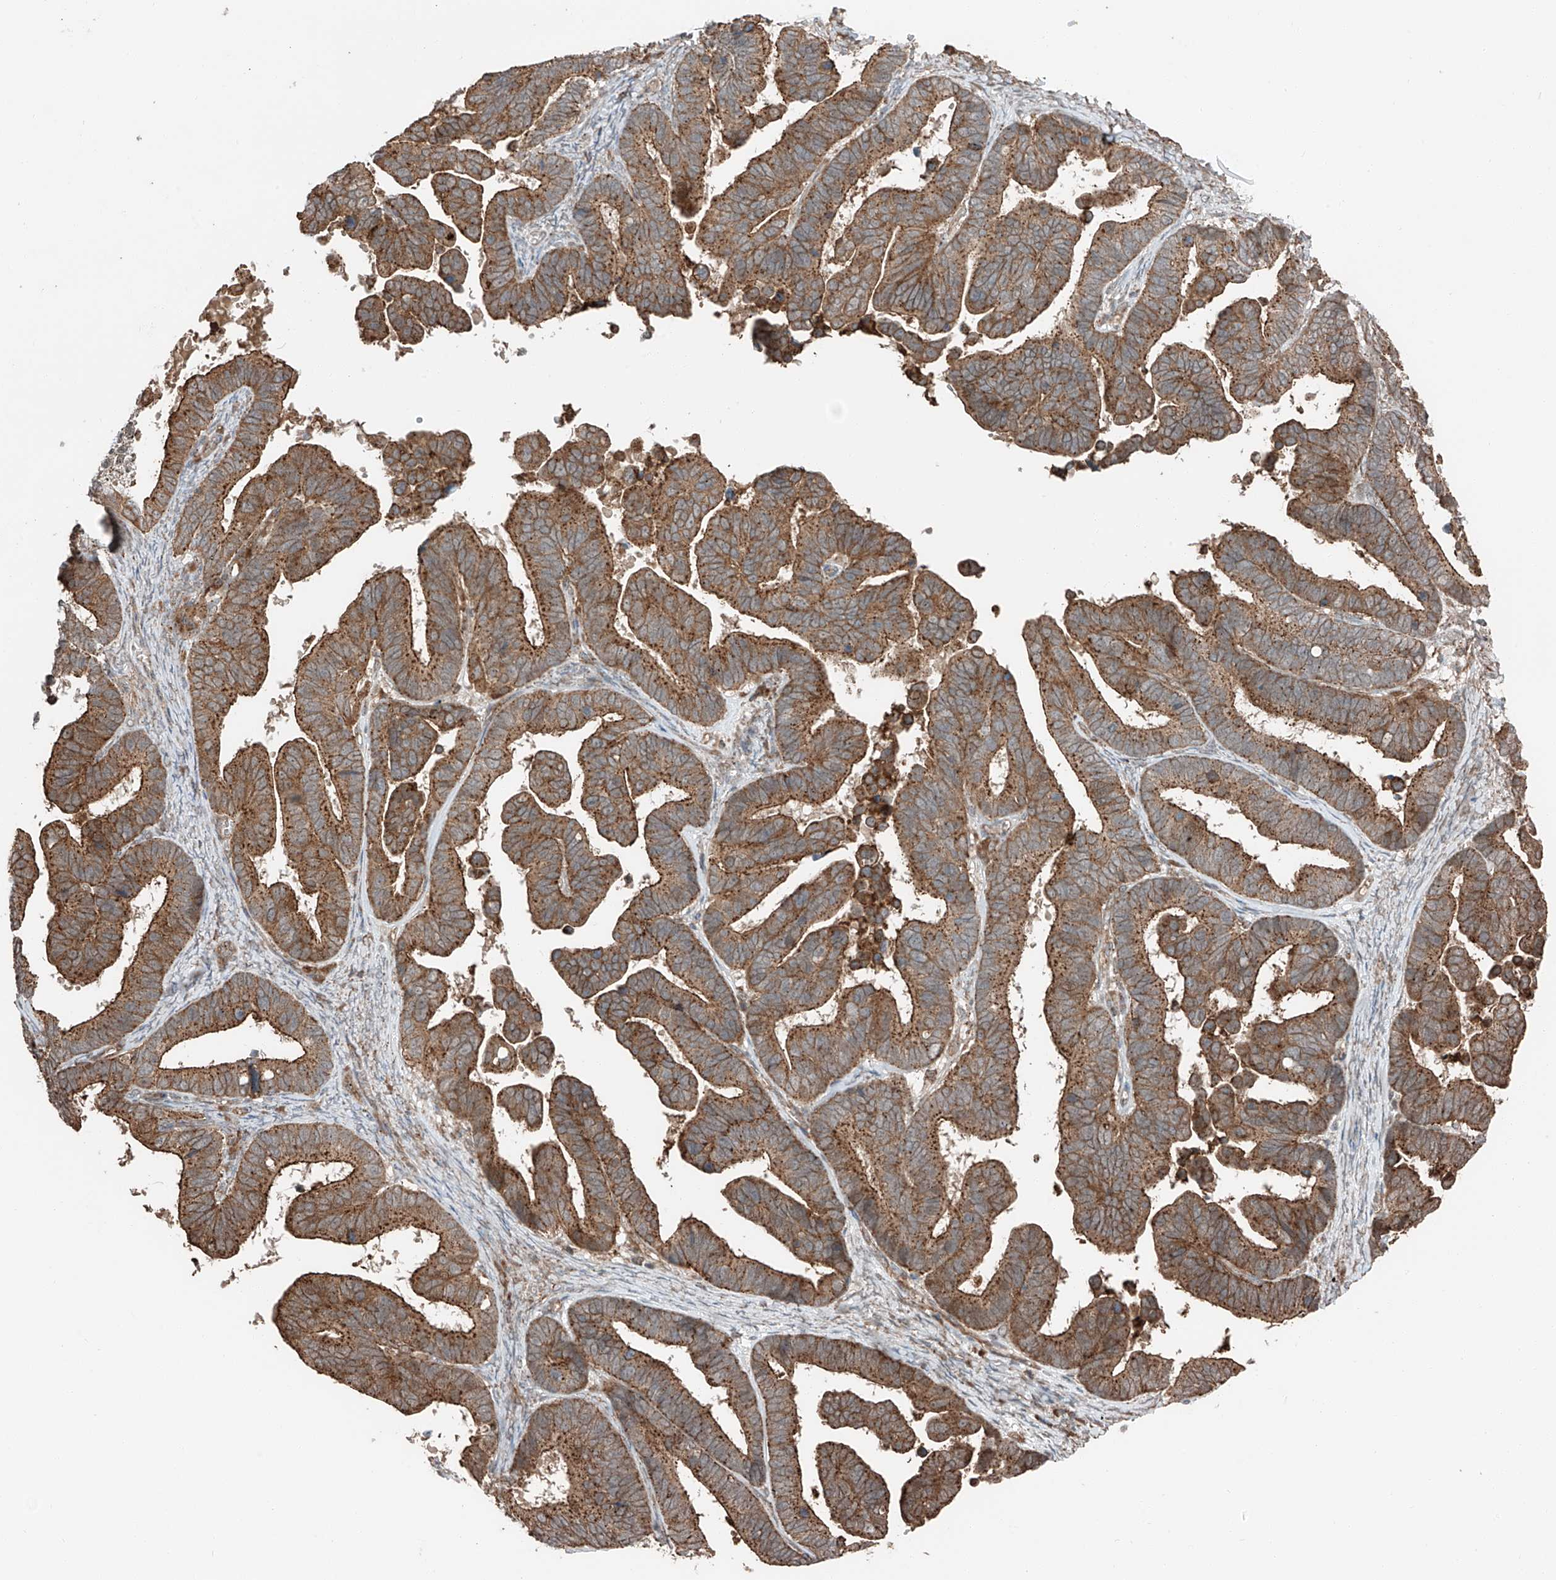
{"staining": {"intensity": "strong", "quantity": ">75%", "location": "cytoplasmic/membranous"}, "tissue": "ovarian cancer", "cell_type": "Tumor cells", "image_type": "cancer", "snomed": [{"axis": "morphology", "description": "Cystadenocarcinoma, serous, NOS"}, {"axis": "topography", "description": "Ovary"}], "caption": "Tumor cells show high levels of strong cytoplasmic/membranous expression in approximately >75% of cells in human ovarian serous cystadenocarcinoma. The protein is stained brown, and the nuclei are stained in blue (DAB IHC with brightfield microscopy, high magnification).", "gene": "CEP162", "patient": {"sex": "female", "age": 56}}